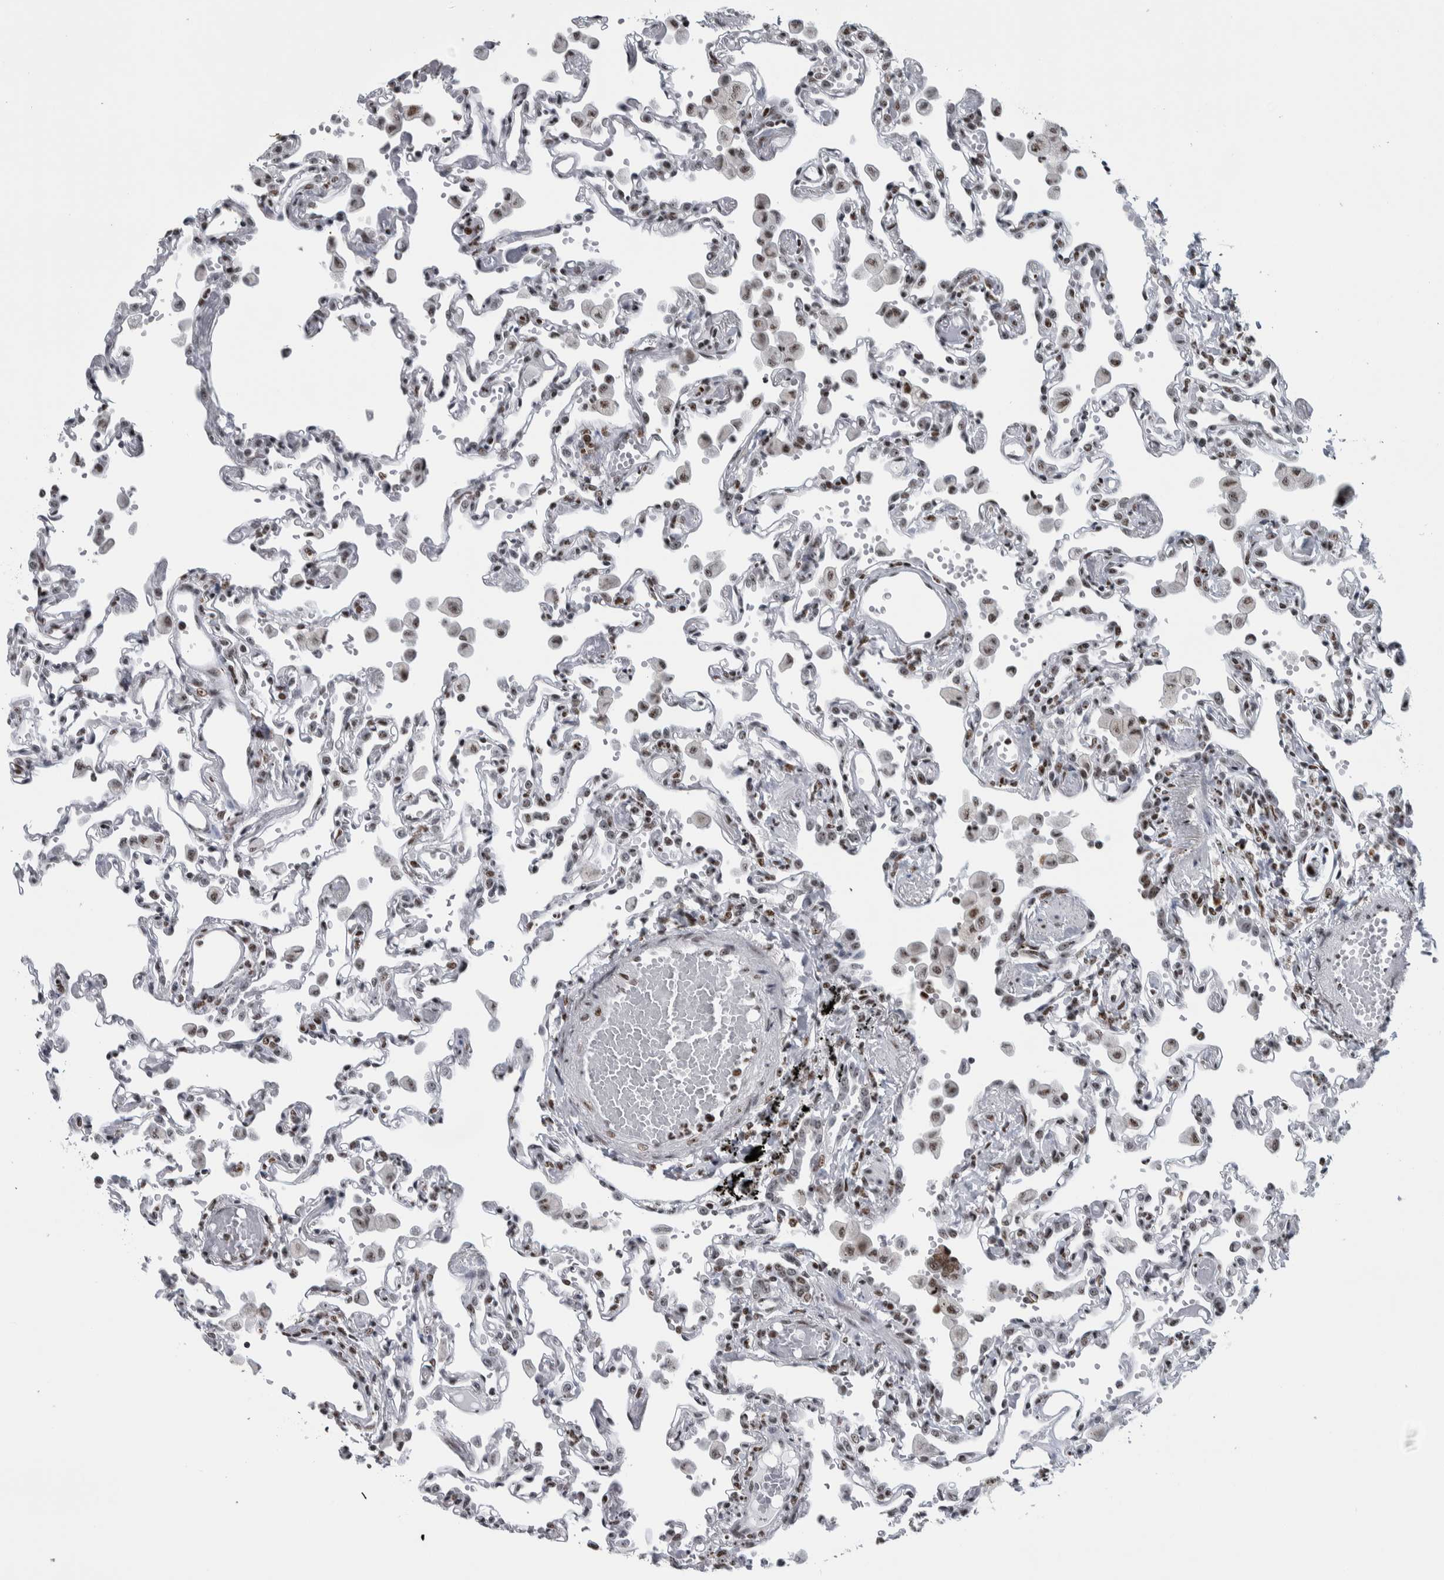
{"staining": {"intensity": "moderate", "quantity": "25%-75%", "location": "nuclear"}, "tissue": "lung", "cell_type": "Alveolar cells", "image_type": "normal", "snomed": [{"axis": "morphology", "description": "Normal tissue, NOS"}, {"axis": "topography", "description": "Bronchus"}, {"axis": "topography", "description": "Lung"}], "caption": "A photomicrograph of human lung stained for a protein reveals moderate nuclear brown staining in alveolar cells. (DAB (3,3'-diaminobenzidine) IHC, brown staining for protein, blue staining for nuclei).", "gene": "TOP2B", "patient": {"sex": "female", "age": 49}}